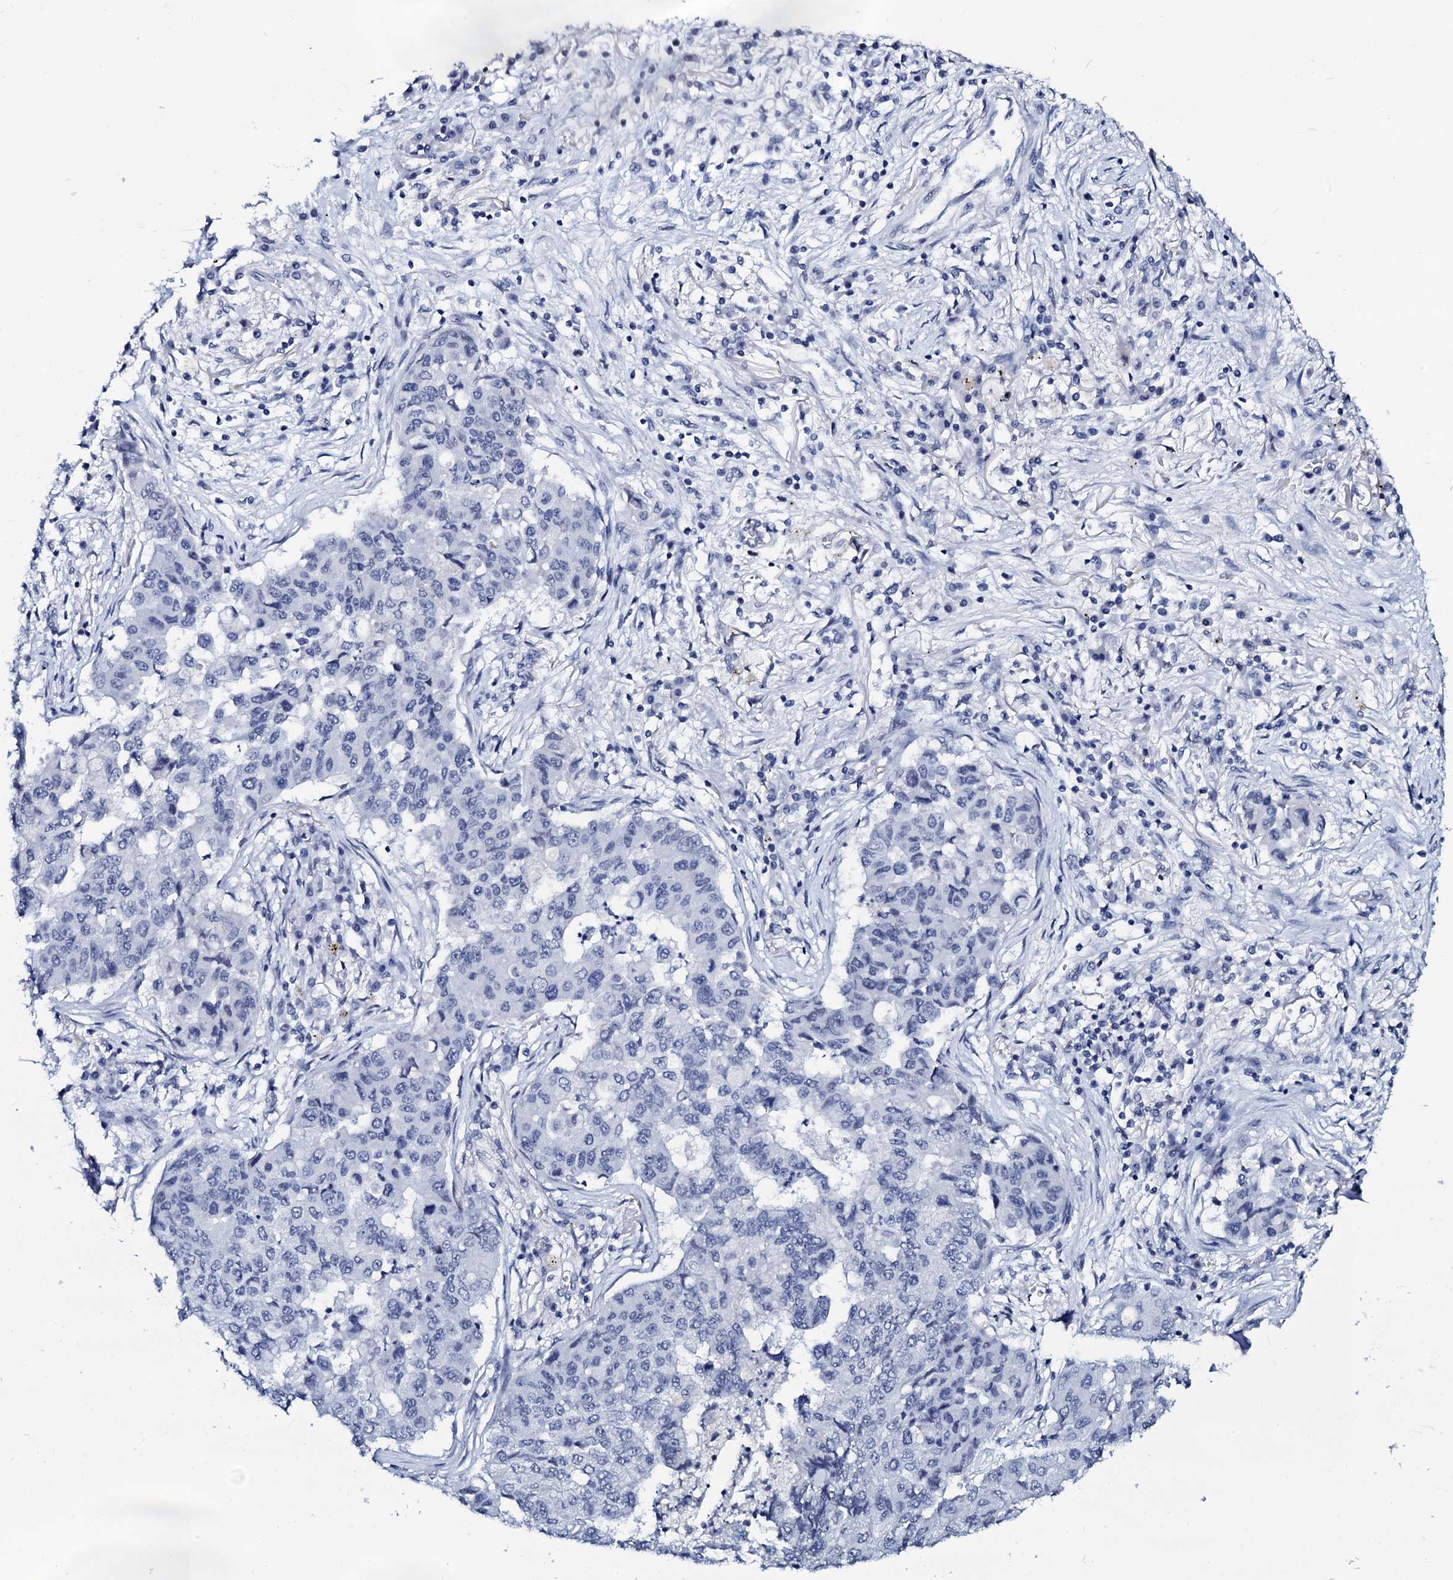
{"staining": {"intensity": "negative", "quantity": "none", "location": "none"}, "tissue": "lung cancer", "cell_type": "Tumor cells", "image_type": "cancer", "snomed": [{"axis": "morphology", "description": "Squamous cell carcinoma, NOS"}, {"axis": "topography", "description": "Lung"}], "caption": "Immunohistochemical staining of squamous cell carcinoma (lung) demonstrates no significant expression in tumor cells.", "gene": "SPATA19", "patient": {"sex": "male", "age": 74}}